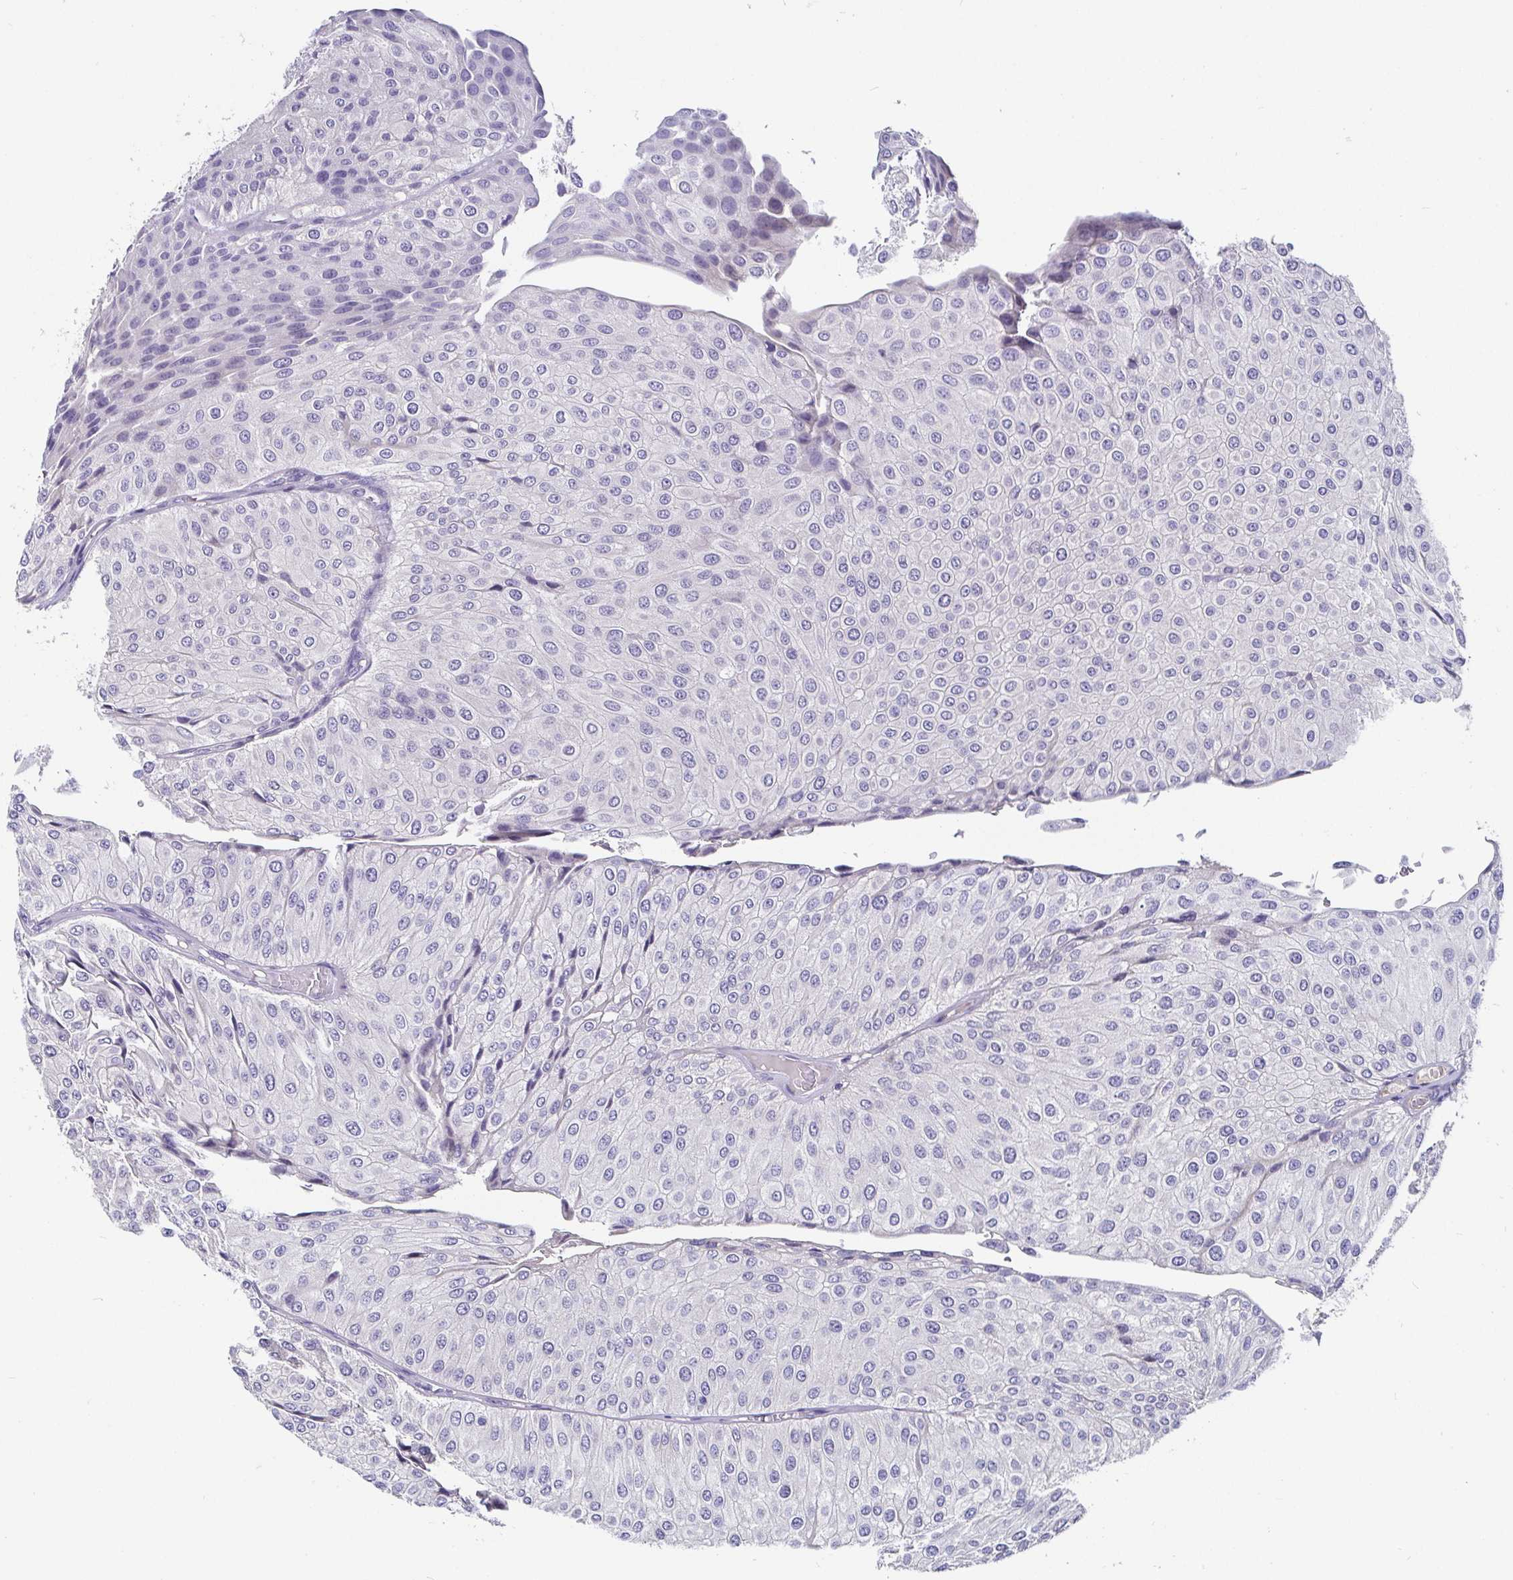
{"staining": {"intensity": "negative", "quantity": "none", "location": "none"}, "tissue": "urothelial cancer", "cell_type": "Tumor cells", "image_type": "cancer", "snomed": [{"axis": "morphology", "description": "Urothelial carcinoma, NOS"}, {"axis": "topography", "description": "Urinary bladder"}], "caption": "A photomicrograph of human urothelial cancer is negative for staining in tumor cells. The staining was performed using DAB to visualize the protein expression in brown, while the nuclei were stained in blue with hematoxylin (Magnification: 20x).", "gene": "ADAMTS6", "patient": {"sex": "male", "age": 67}}